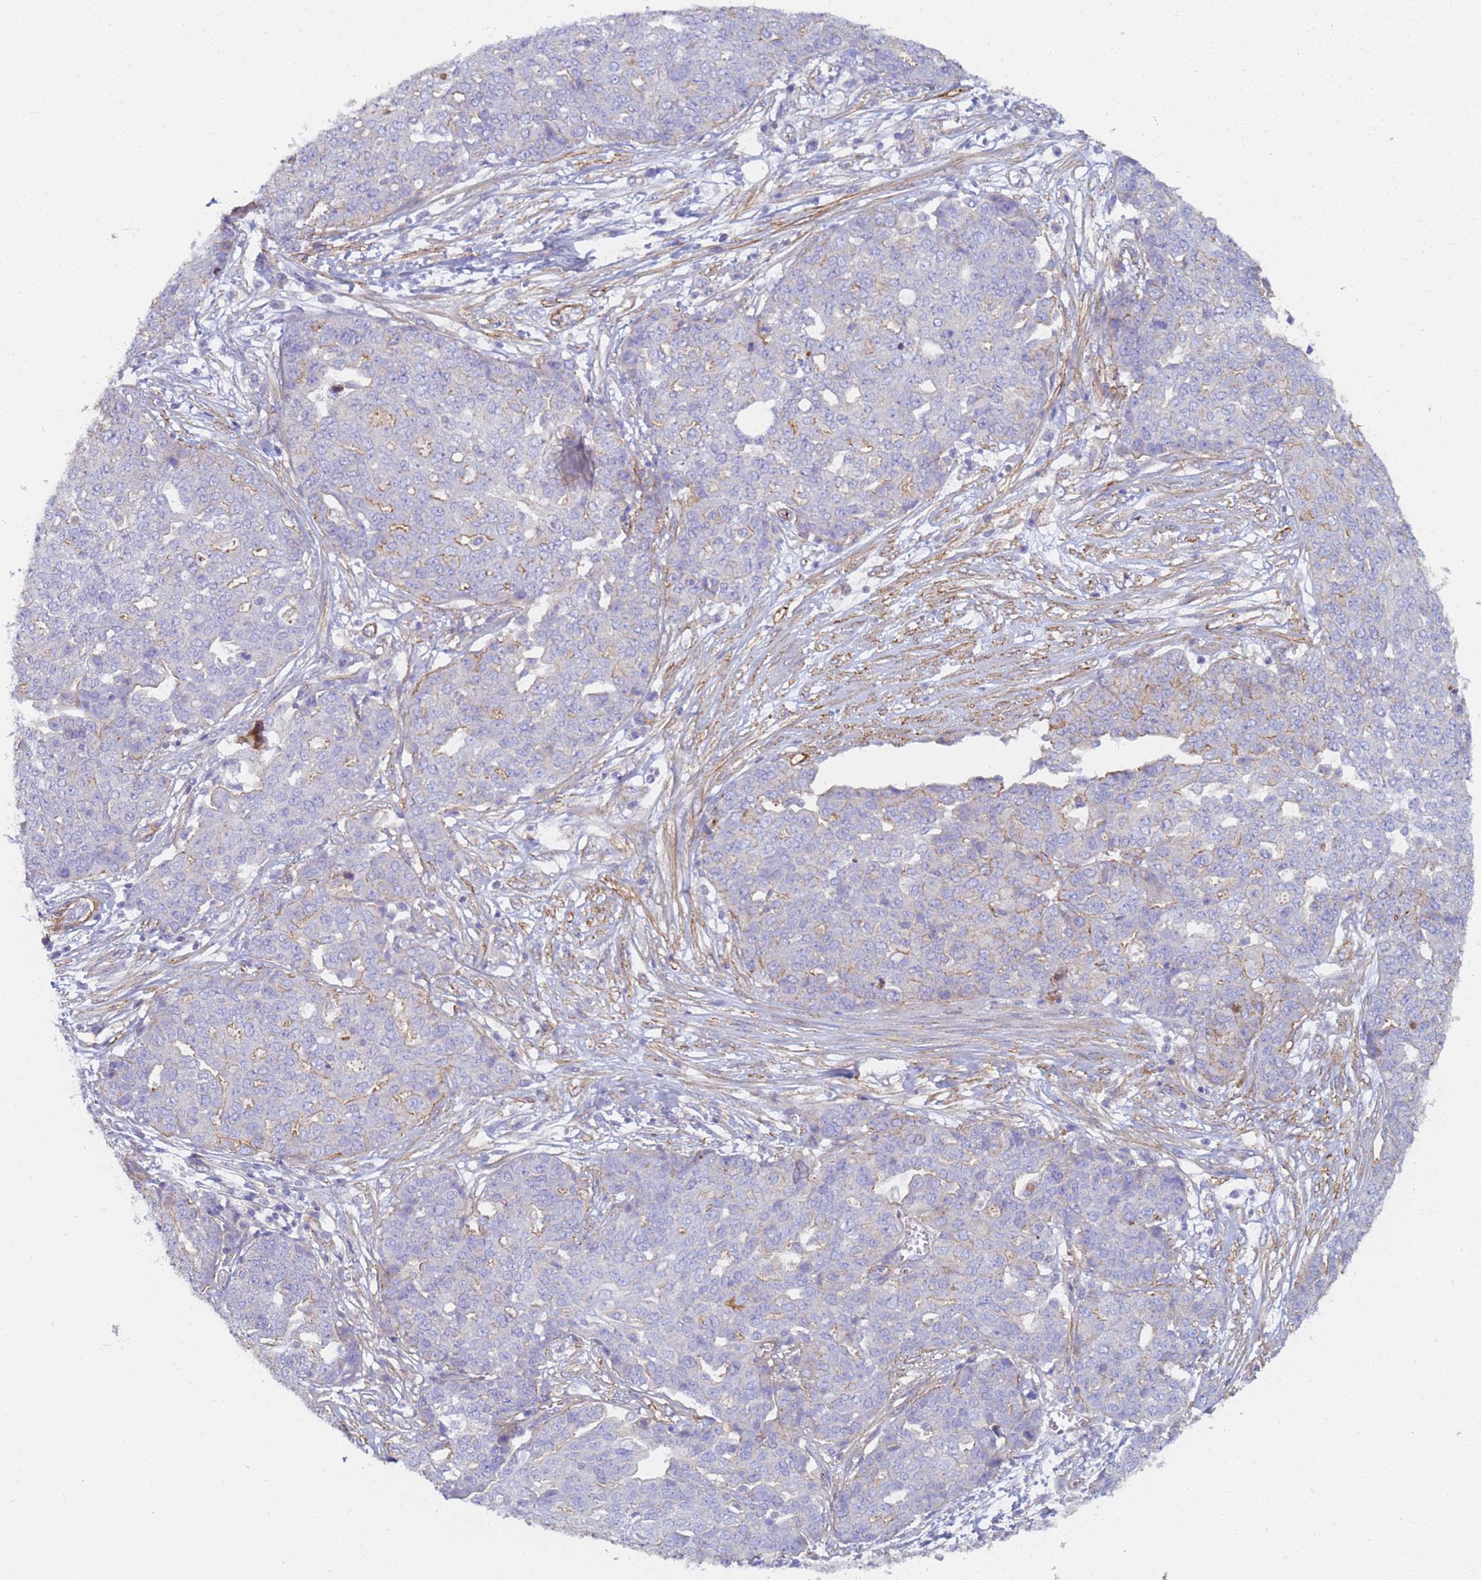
{"staining": {"intensity": "weak", "quantity": "25%-75%", "location": "cytoplasmic/membranous"}, "tissue": "ovarian cancer", "cell_type": "Tumor cells", "image_type": "cancer", "snomed": [{"axis": "morphology", "description": "Cystadenocarcinoma, serous, NOS"}, {"axis": "topography", "description": "Soft tissue"}, {"axis": "topography", "description": "Ovary"}], "caption": "Immunohistochemistry (DAB (3,3'-diaminobenzidine)) staining of serous cystadenocarcinoma (ovarian) reveals weak cytoplasmic/membranous protein staining in about 25%-75% of tumor cells.", "gene": "TPM1", "patient": {"sex": "female", "age": 57}}